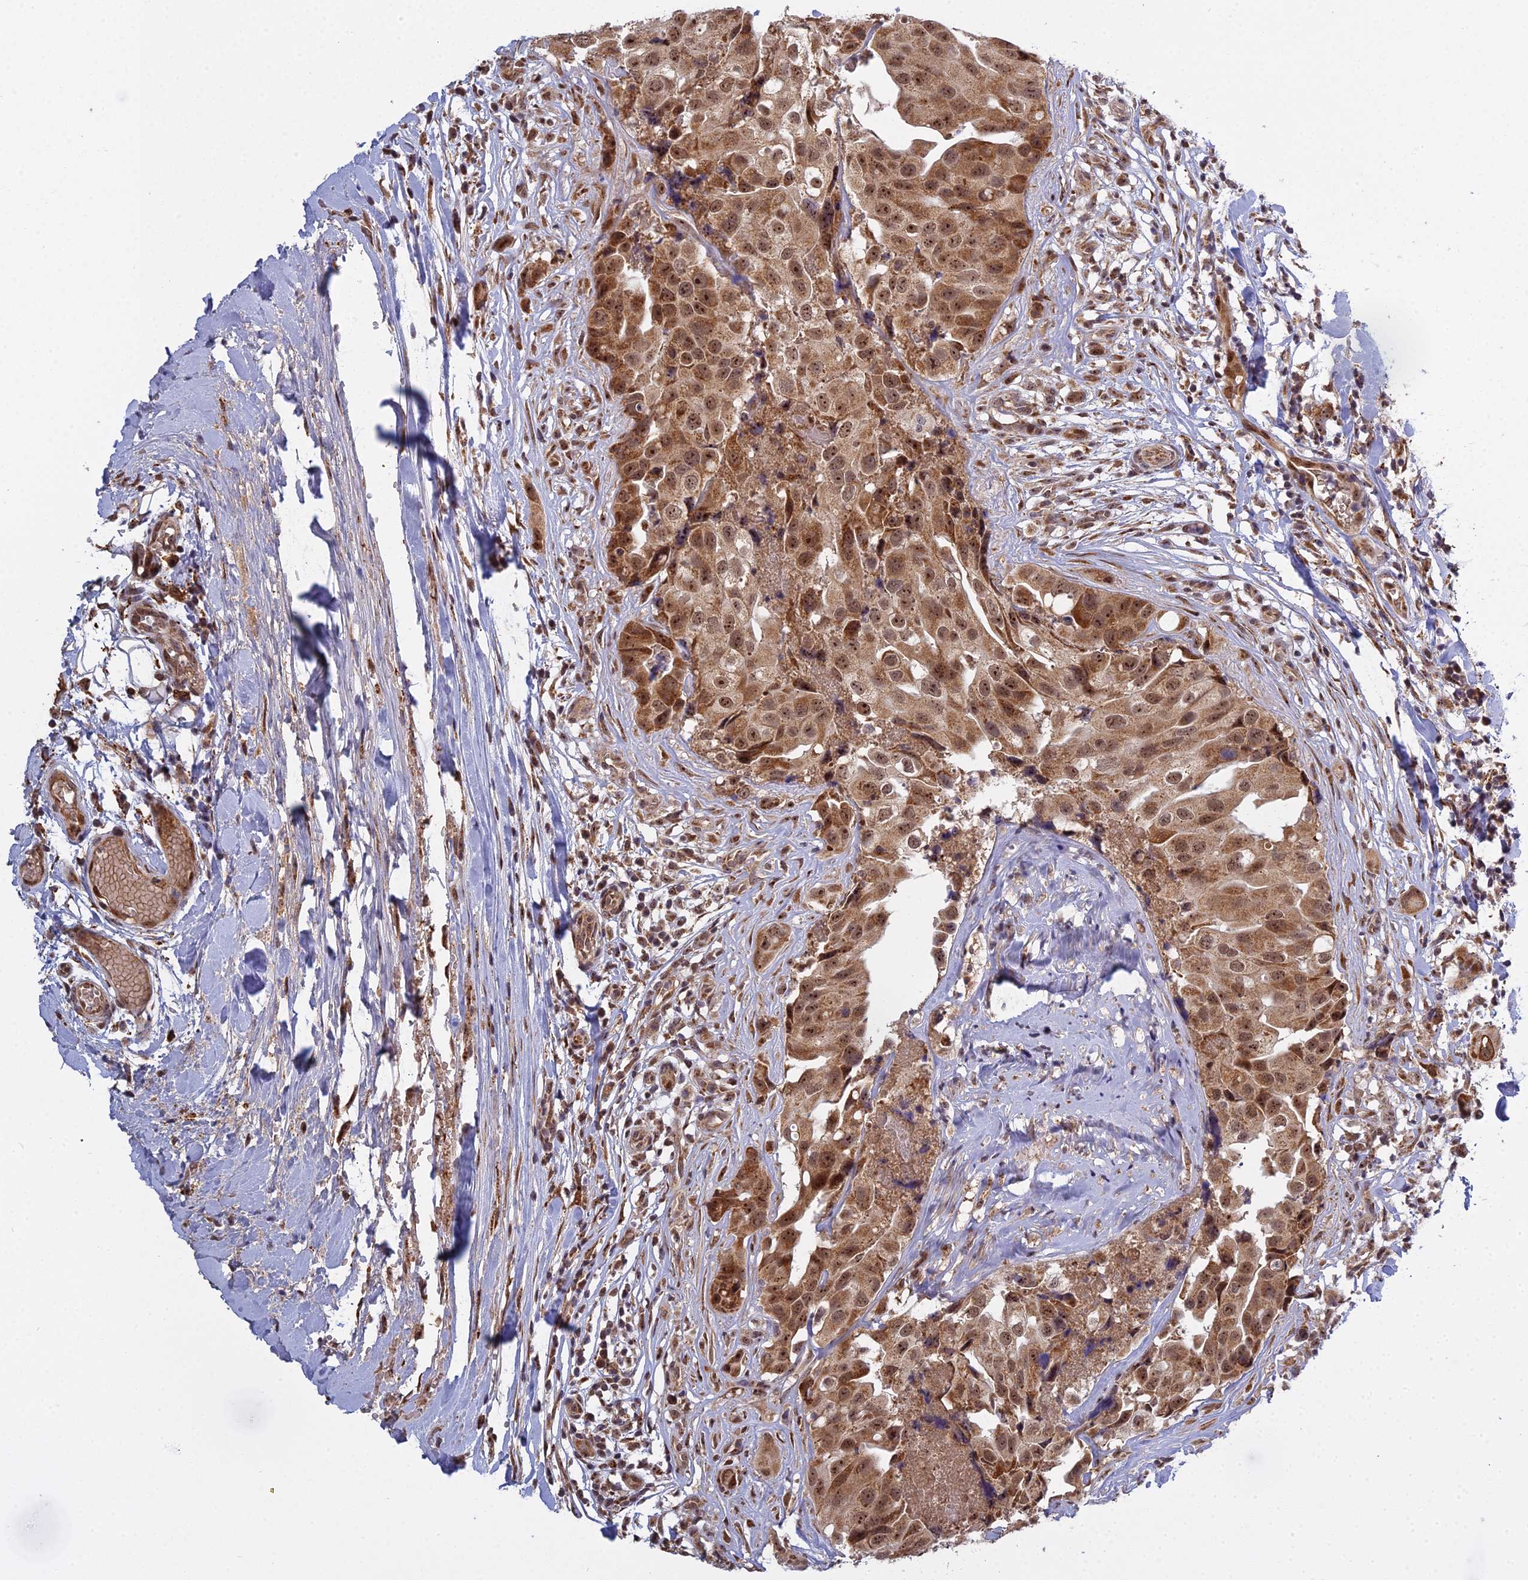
{"staining": {"intensity": "moderate", "quantity": ">75%", "location": "cytoplasmic/membranous,nuclear"}, "tissue": "head and neck cancer", "cell_type": "Tumor cells", "image_type": "cancer", "snomed": [{"axis": "morphology", "description": "Adenocarcinoma, NOS"}, {"axis": "morphology", "description": "Adenocarcinoma, metastatic, NOS"}, {"axis": "topography", "description": "Head-Neck"}], "caption": "Head and neck cancer (adenocarcinoma) stained with a brown dye exhibits moderate cytoplasmic/membranous and nuclear positive staining in approximately >75% of tumor cells.", "gene": "MEOX1", "patient": {"sex": "male", "age": 75}}